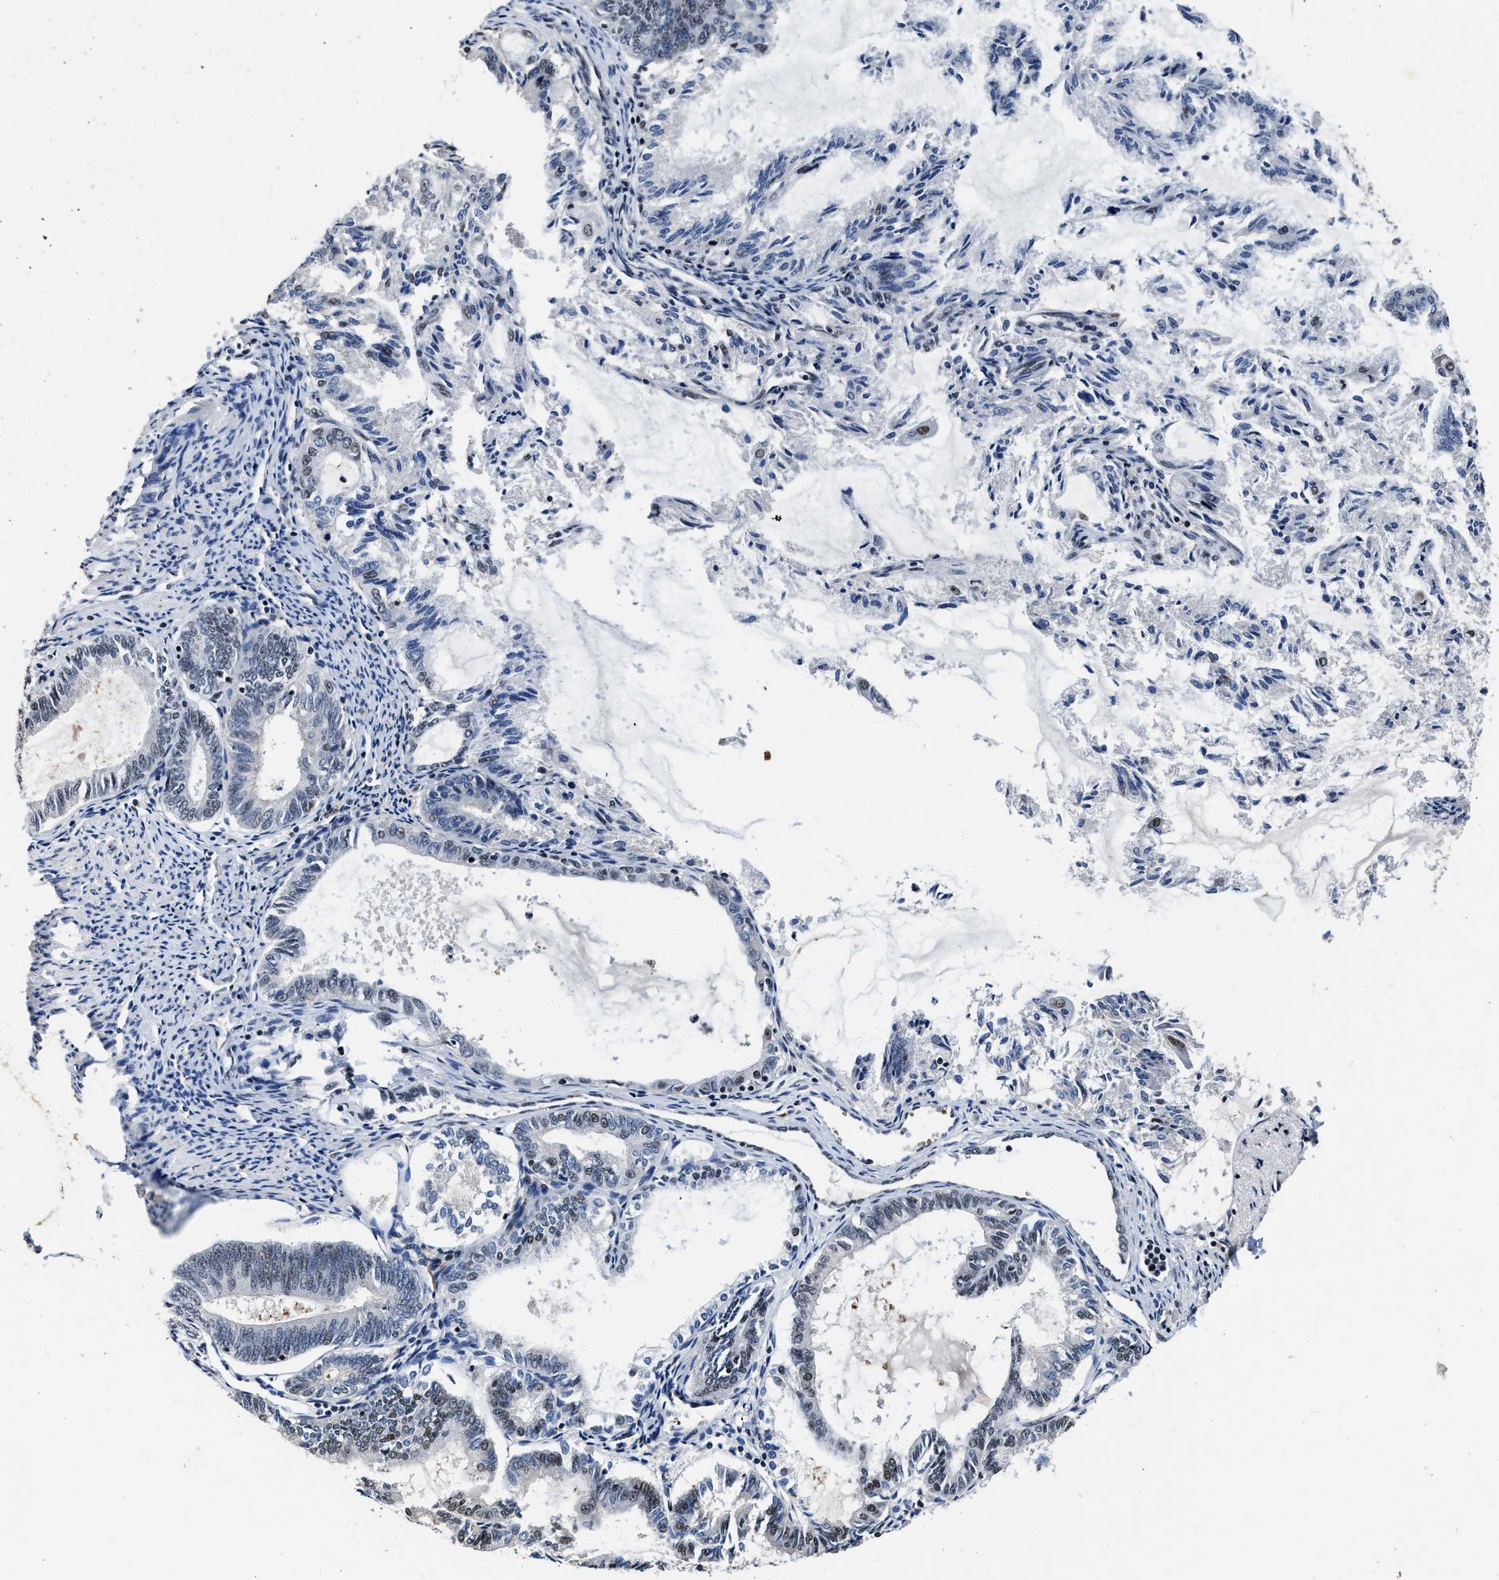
{"staining": {"intensity": "weak", "quantity": "<25%", "location": "nuclear"}, "tissue": "endometrial cancer", "cell_type": "Tumor cells", "image_type": "cancer", "snomed": [{"axis": "morphology", "description": "Adenocarcinoma, NOS"}, {"axis": "topography", "description": "Endometrium"}], "caption": "DAB (3,3'-diaminobenzidine) immunohistochemical staining of human endometrial cancer shows no significant staining in tumor cells.", "gene": "ZNF233", "patient": {"sex": "female", "age": 86}}